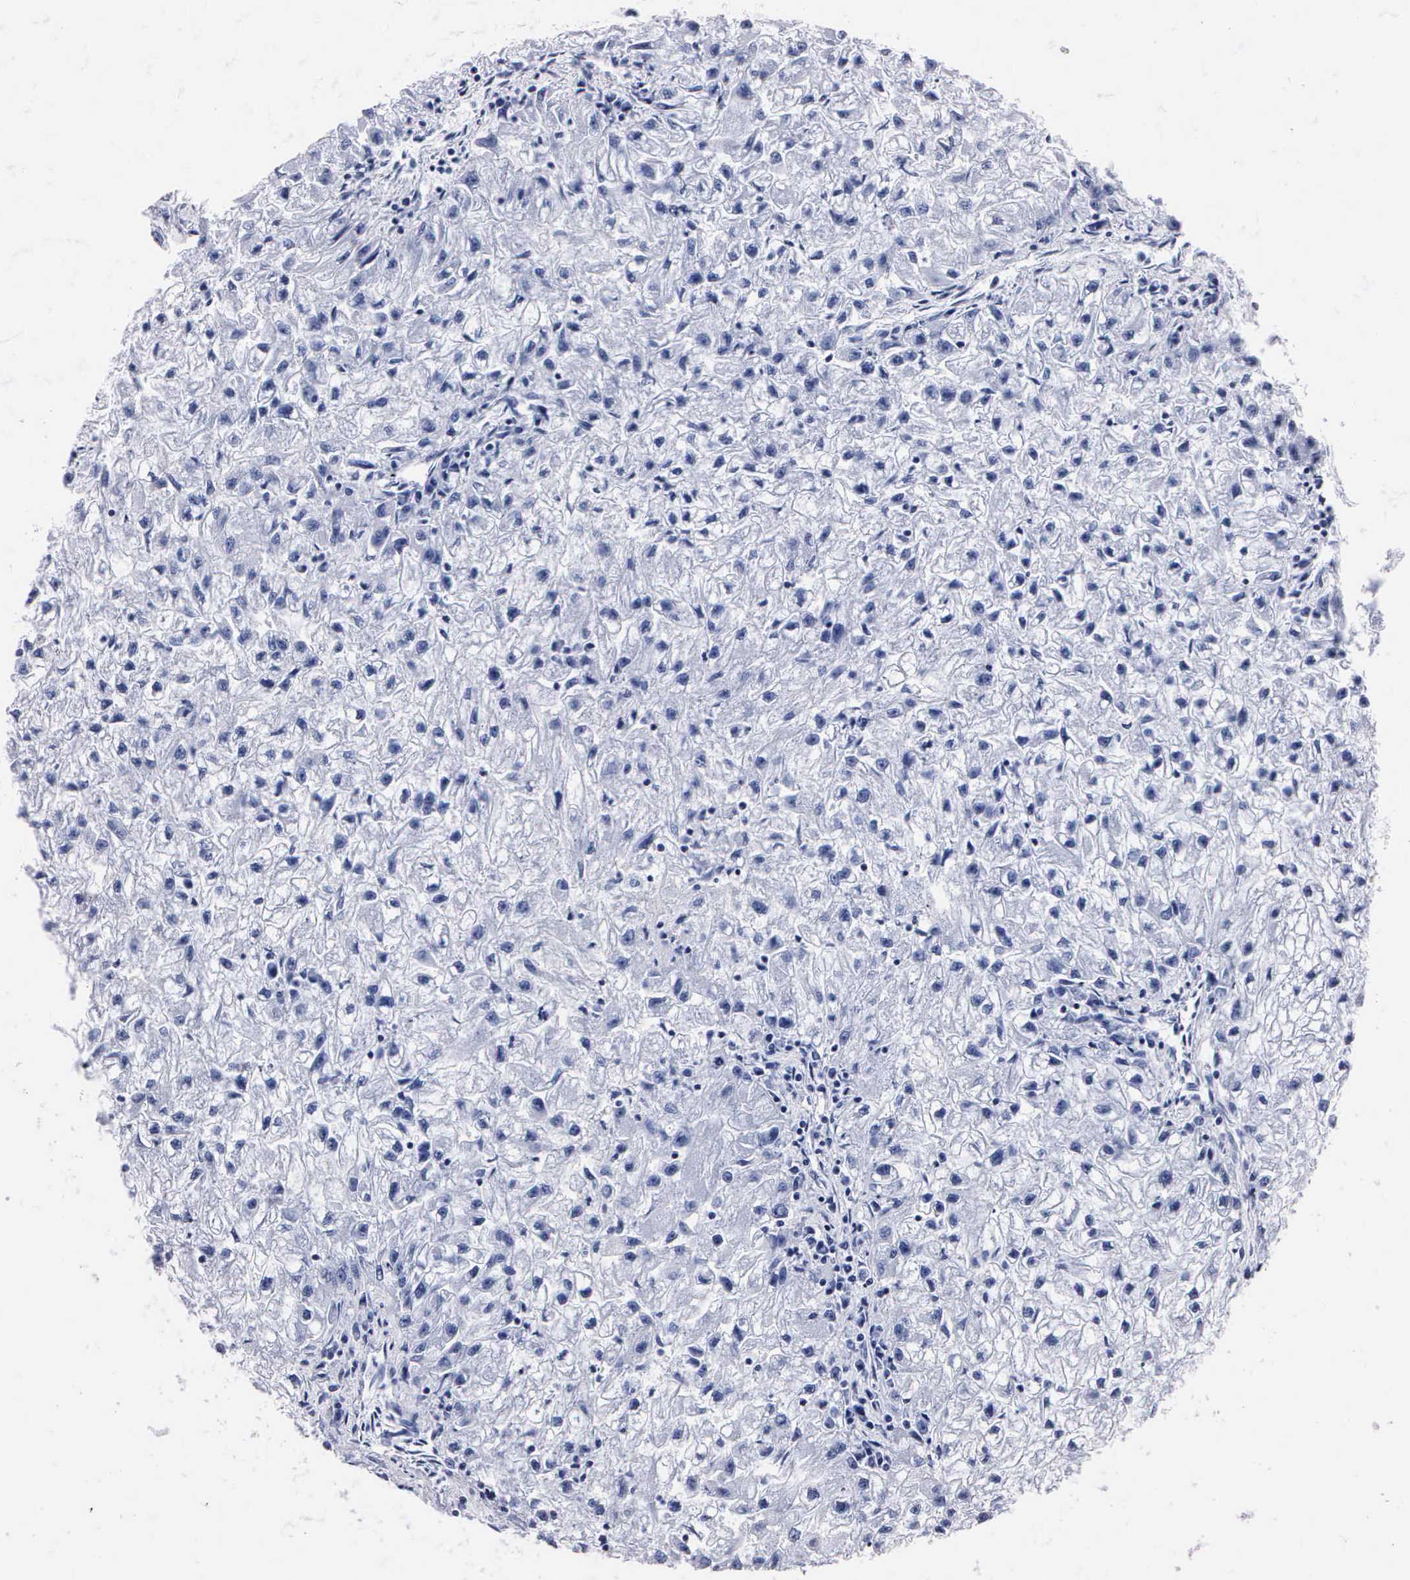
{"staining": {"intensity": "negative", "quantity": "none", "location": "none"}, "tissue": "renal cancer", "cell_type": "Tumor cells", "image_type": "cancer", "snomed": [{"axis": "morphology", "description": "Adenocarcinoma, NOS"}, {"axis": "topography", "description": "Kidney"}], "caption": "A micrograph of renal adenocarcinoma stained for a protein exhibits no brown staining in tumor cells. (DAB (3,3'-diaminobenzidine) IHC visualized using brightfield microscopy, high magnification).", "gene": "MB", "patient": {"sex": "male", "age": 59}}